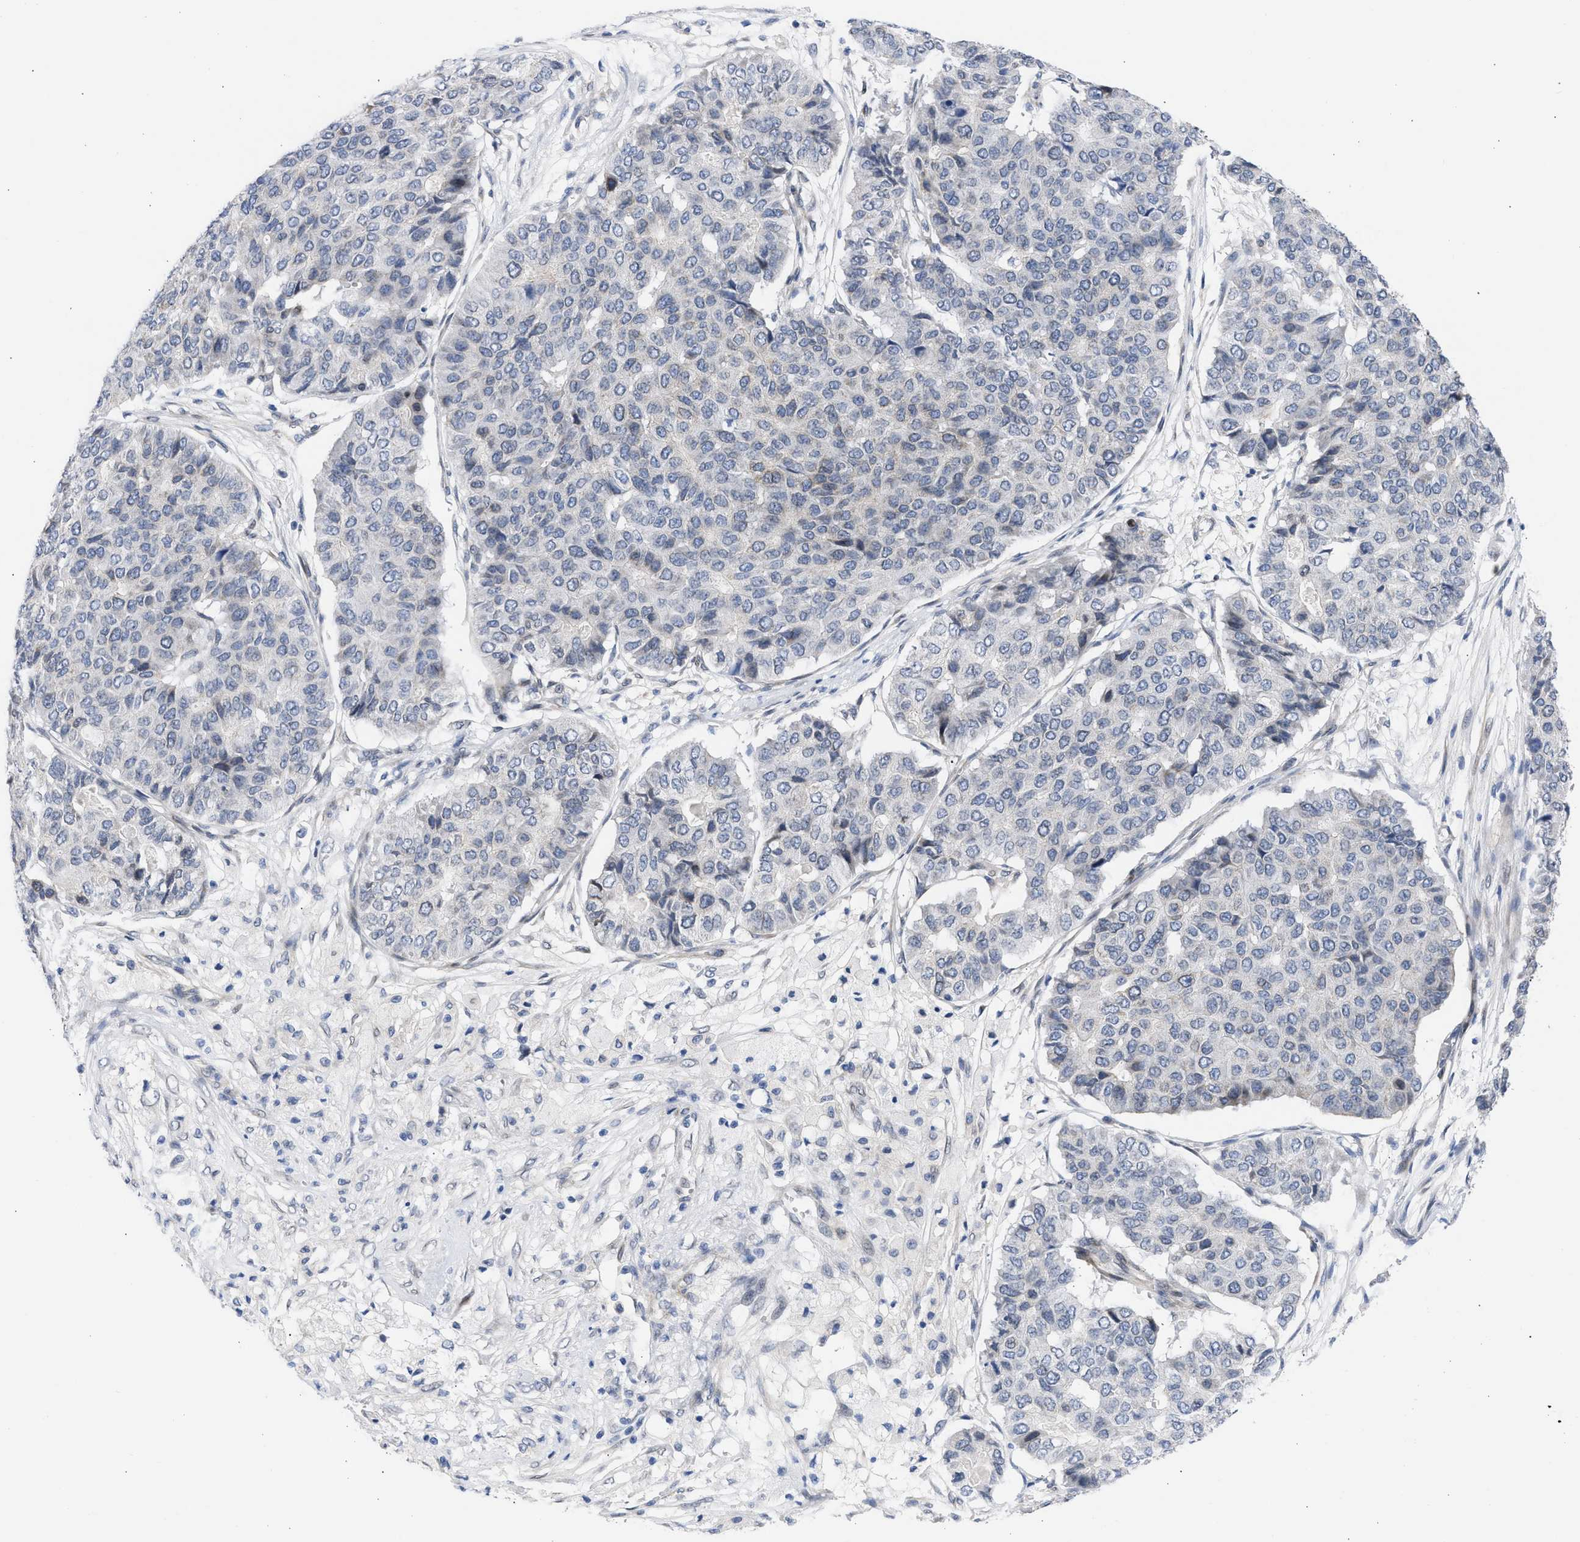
{"staining": {"intensity": "negative", "quantity": "none", "location": "none"}, "tissue": "pancreatic cancer", "cell_type": "Tumor cells", "image_type": "cancer", "snomed": [{"axis": "morphology", "description": "Adenocarcinoma, NOS"}, {"axis": "topography", "description": "Pancreas"}], "caption": "The immunohistochemistry (IHC) micrograph has no significant staining in tumor cells of pancreatic adenocarcinoma tissue.", "gene": "NUP35", "patient": {"sex": "male", "age": 50}}